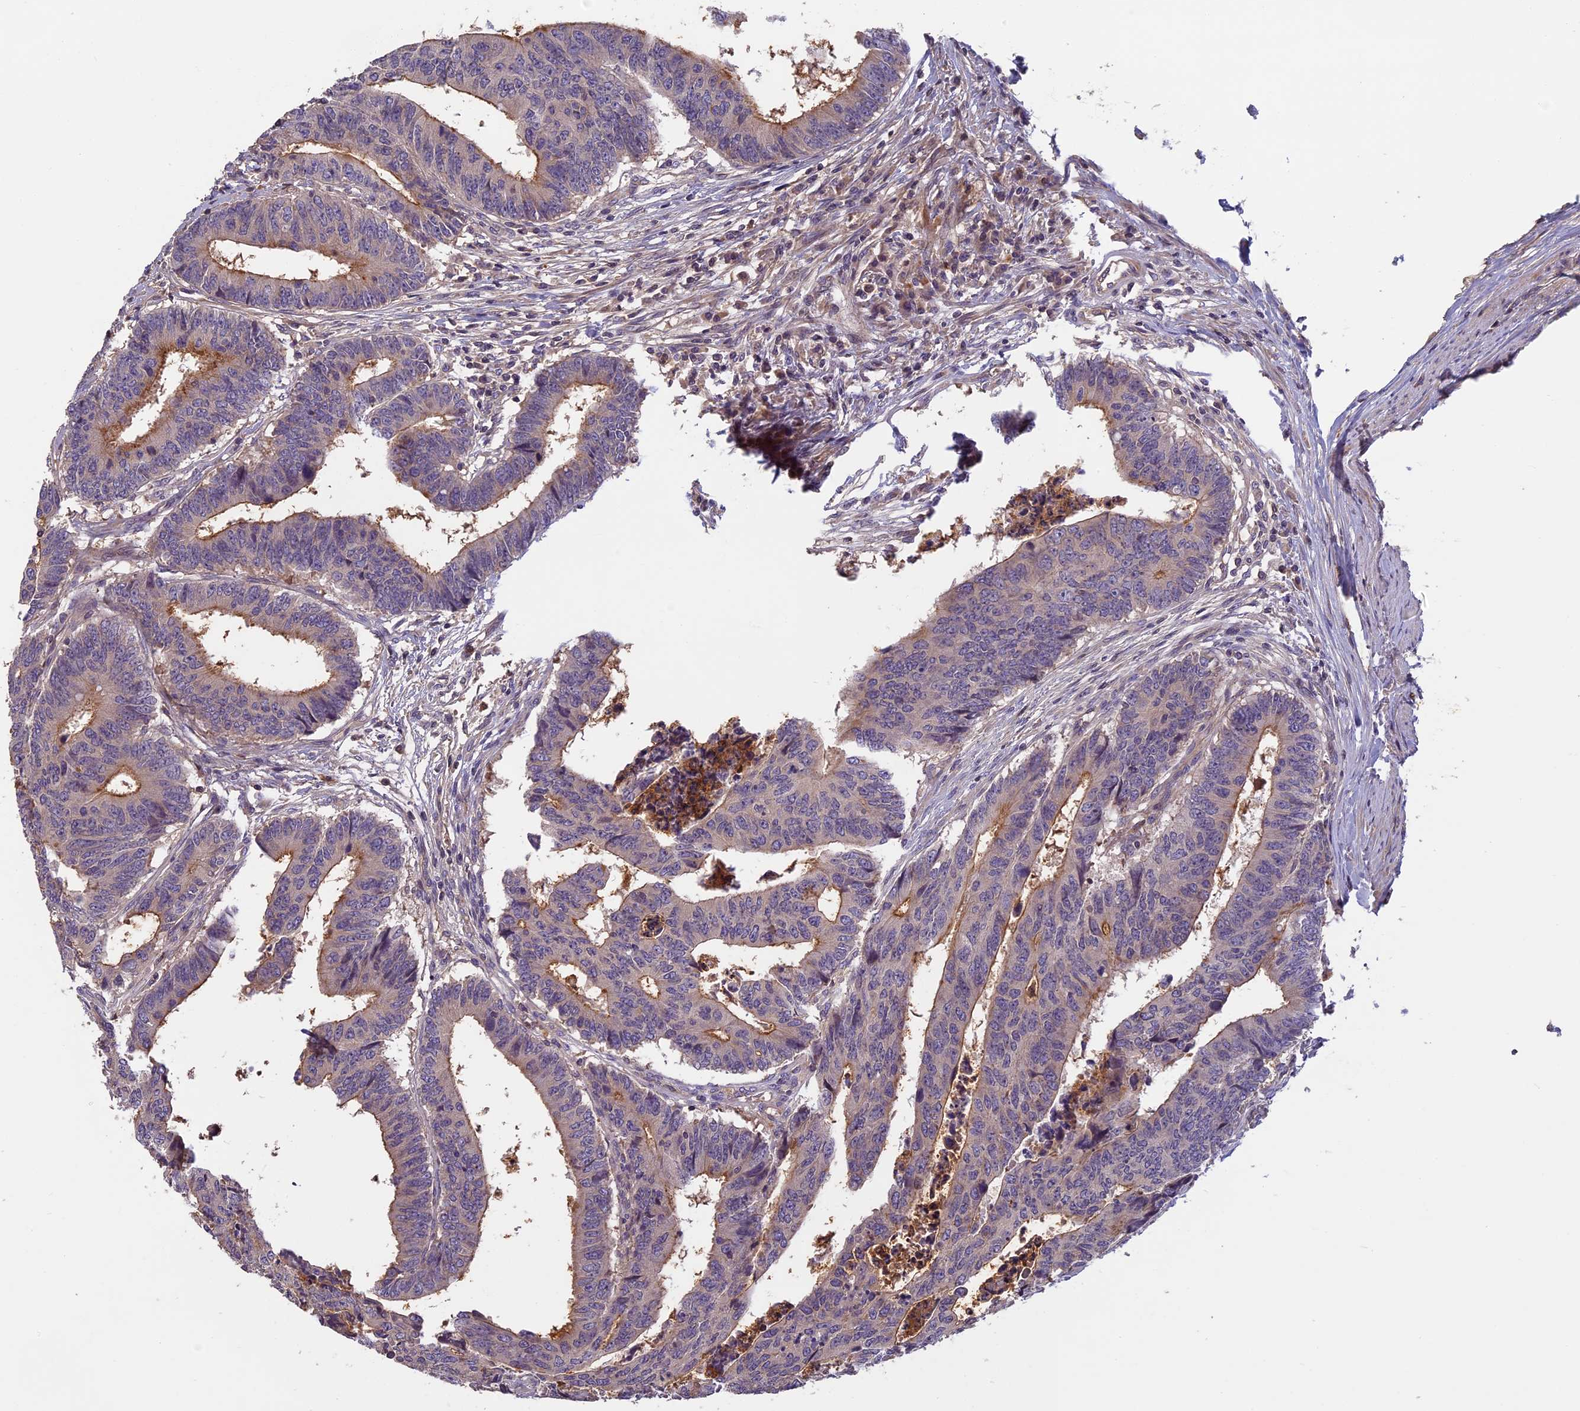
{"staining": {"intensity": "moderate", "quantity": "<25%", "location": "cytoplasmic/membranous"}, "tissue": "colorectal cancer", "cell_type": "Tumor cells", "image_type": "cancer", "snomed": [{"axis": "morphology", "description": "Adenocarcinoma, NOS"}, {"axis": "topography", "description": "Rectum"}], "caption": "IHC (DAB (3,3'-diaminobenzidine)) staining of adenocarcinoma (colorectal) demonstrates moderate cytoplasmic/membranous protein staining in approximately <25% of tumor cells.", "gene": "AP4E1", "patient": {"sex": "male", "age": 84}}